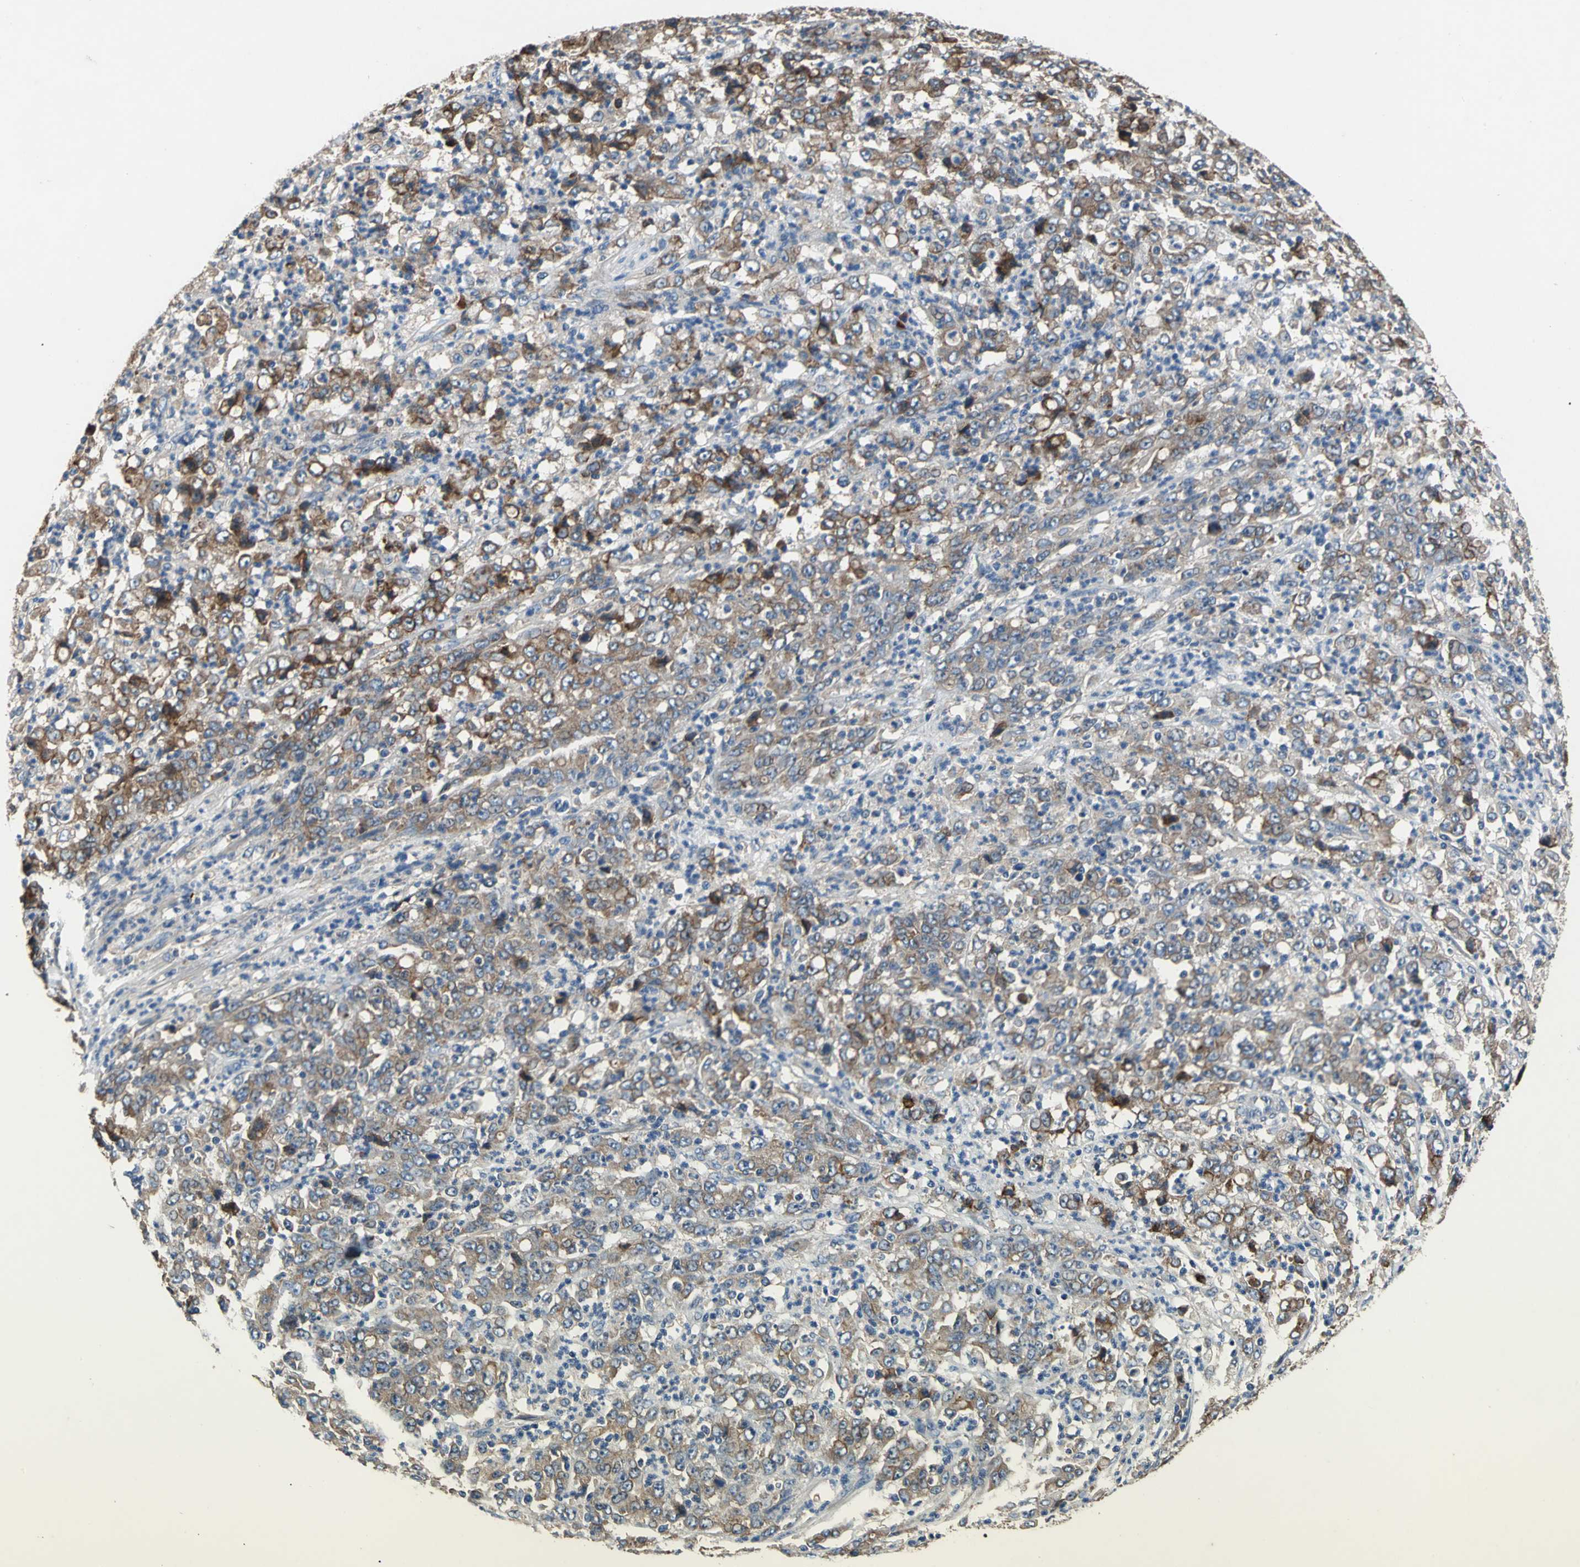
{"staining": {"intensity": "moderate", "quantity": ">75%", "location": "cytoplasmic/membranous"}, "tissue": "stomach cancer", "cell_type": "Tumor cells", "image_type": "cancer", "snomed": [{"axis": "morphology", "description": "Adenocarcinoma, NOS"}, {"axis": "topography", "description": "Stomach, lower"}], "caption": "Stomach cancer (adenocarcinoma) stained with immunohistochemistry reveals moderate cytoplasmic/membranous expression in about >75% of tumor cells.", "gene": "HEPH", "patient": {"sex": "female", "age": 71}}